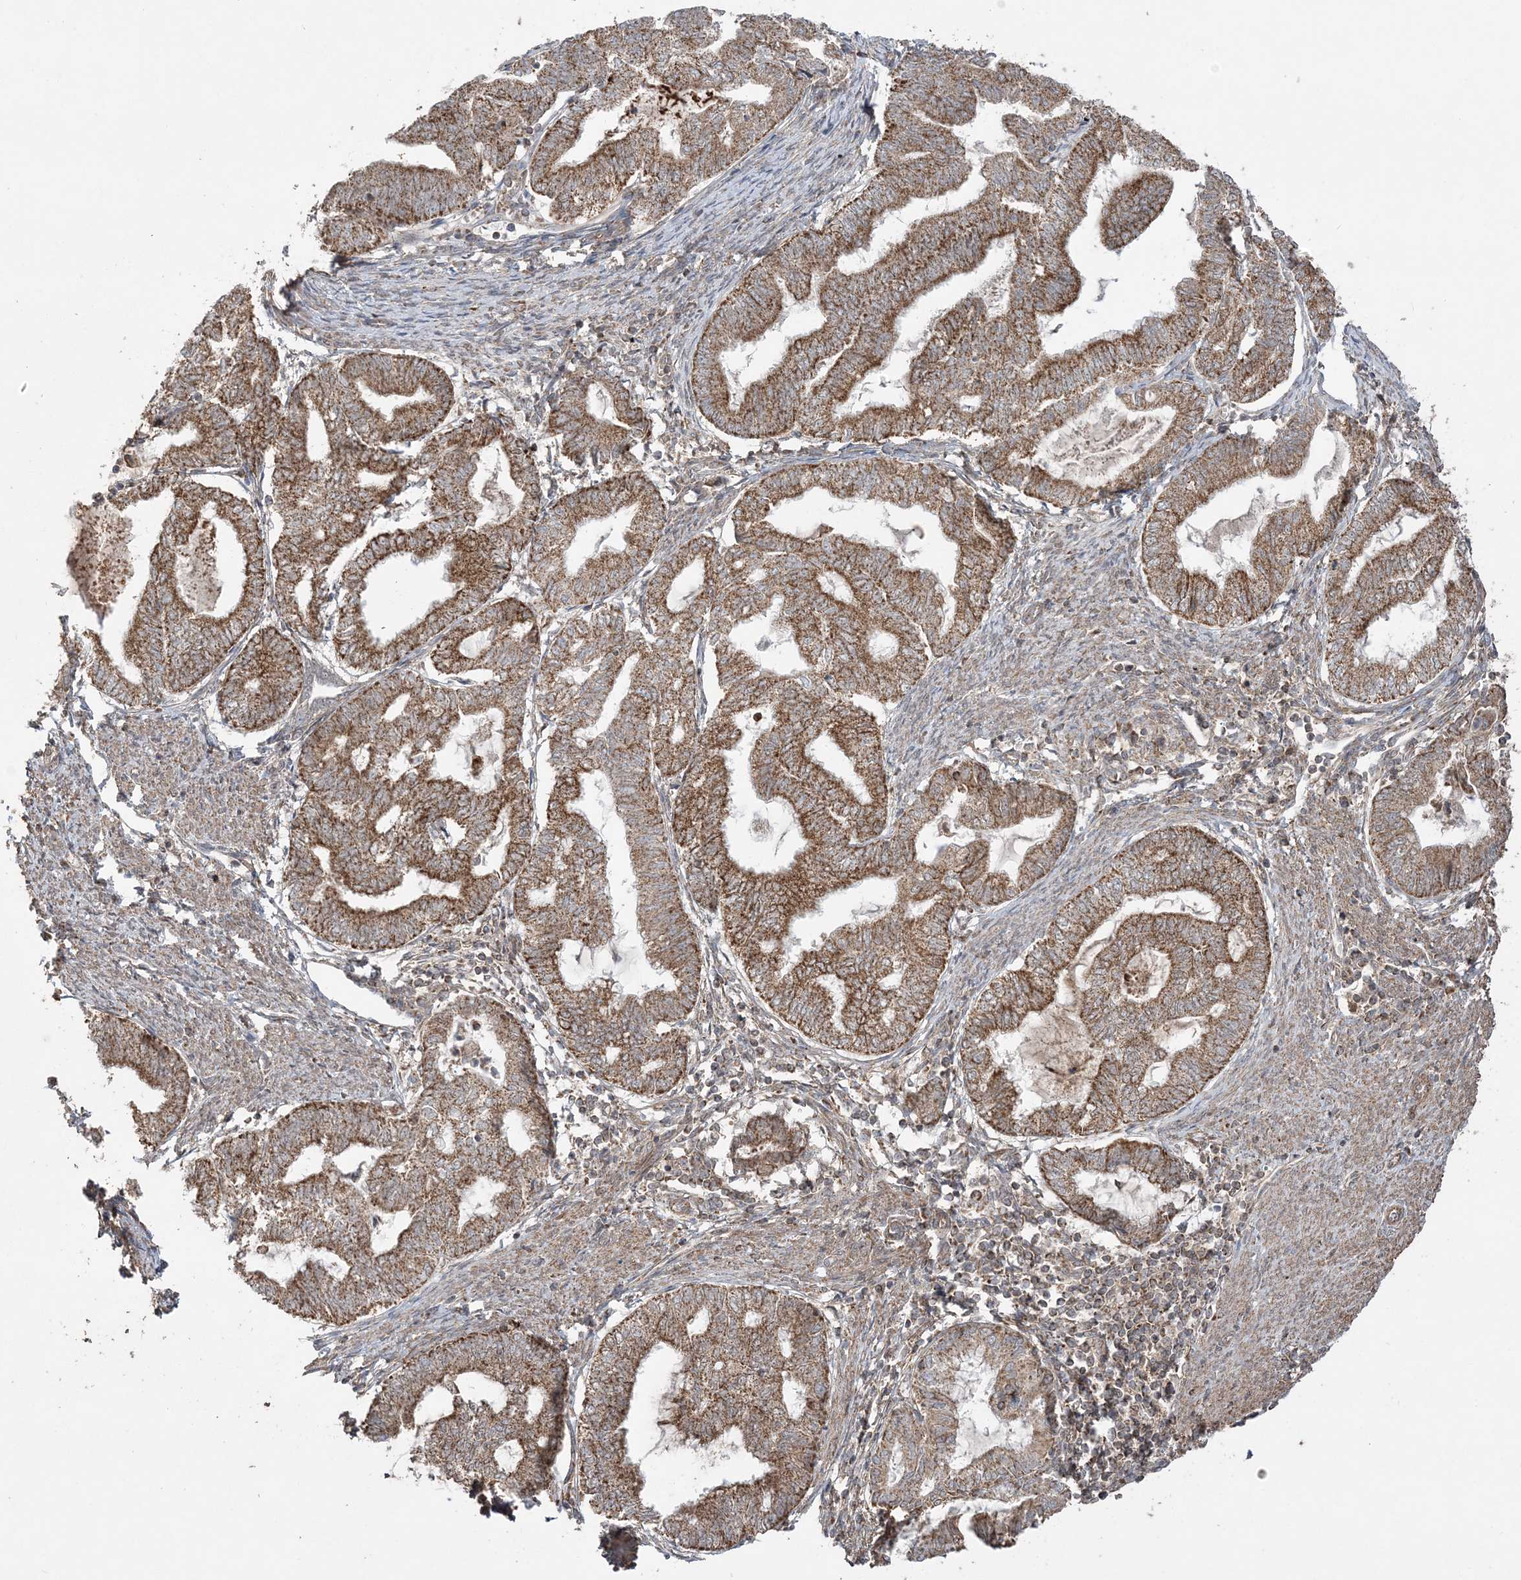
{"staining": {"intensity": "moderate", "quantity": ">75%", "location": "cytoplasmic/membranous"}, "tissue": "endometrial cancer", "cell_type": "Tumor cells", "image_type": "cancer", "snomed": [{"axis": "morphology", "description": "Adenocarcinoma, NOS"}, {"axis": "topography", "description": "Endometrium"}], "caption": "Tumor cells demonstrate moderate cytoplasmic/membranous positivity in about >75% of cells in endometrial adenocarcinoma.", "gene": "SCLT1", "patient": {"sex": "female", "age": 79}}